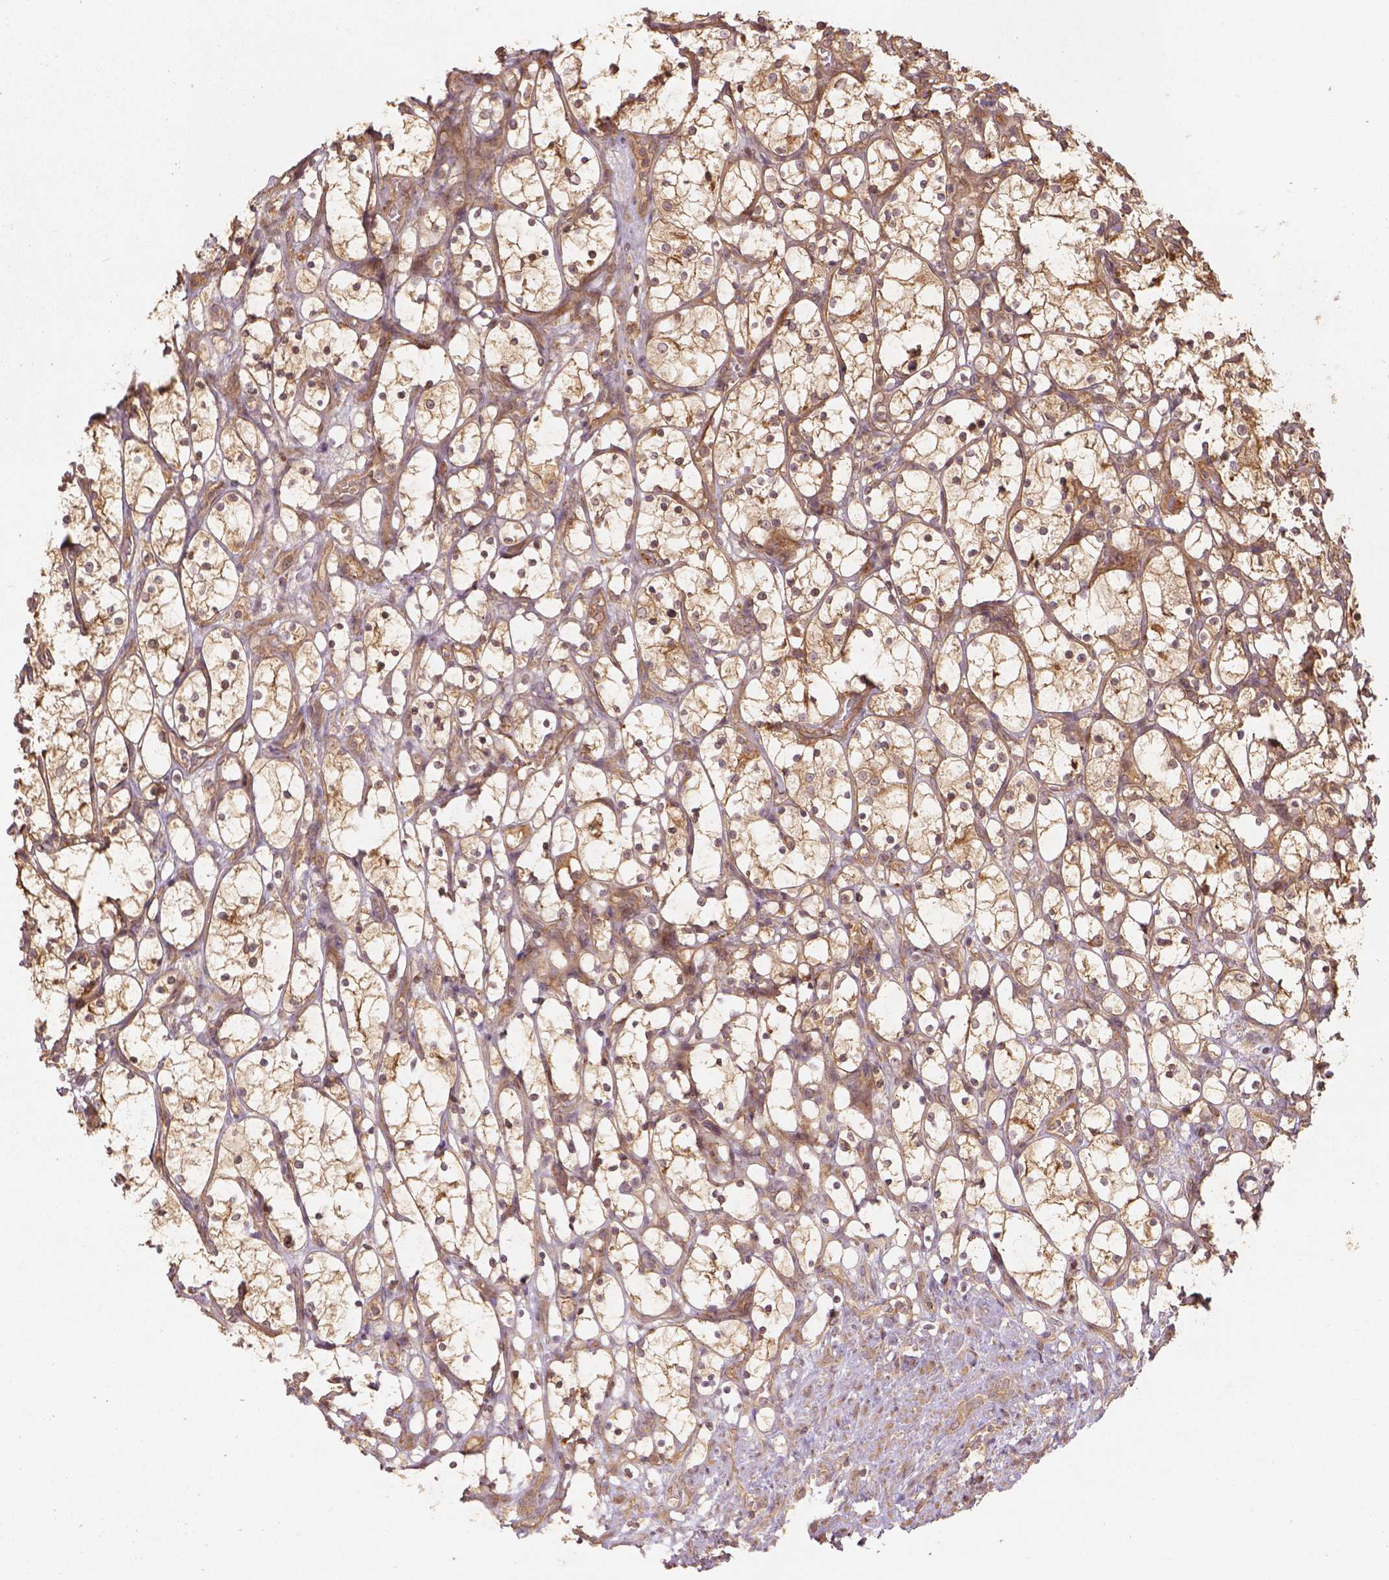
{"staining": {"intensity": "moderate", "quantity": ">75%", "location": "cytoplasmic/membranous"}, "tissue": "renal cancer", "cell_type": "Tumor cells", "image_type": "cancer", "snomed": [{"axis": "morphology", "description": "Adenocarcinoma, NOS"}, {"axis": "topography", "description": "Kidney"}], "caption": "Renal adenocarcinoma stained with a brown dye exhibits moderate cytoplasmic/membranous positive staining in about >75% of tumor cells.", "gene": "XPR1", "patient": {"sex": "female", "age": 69}}